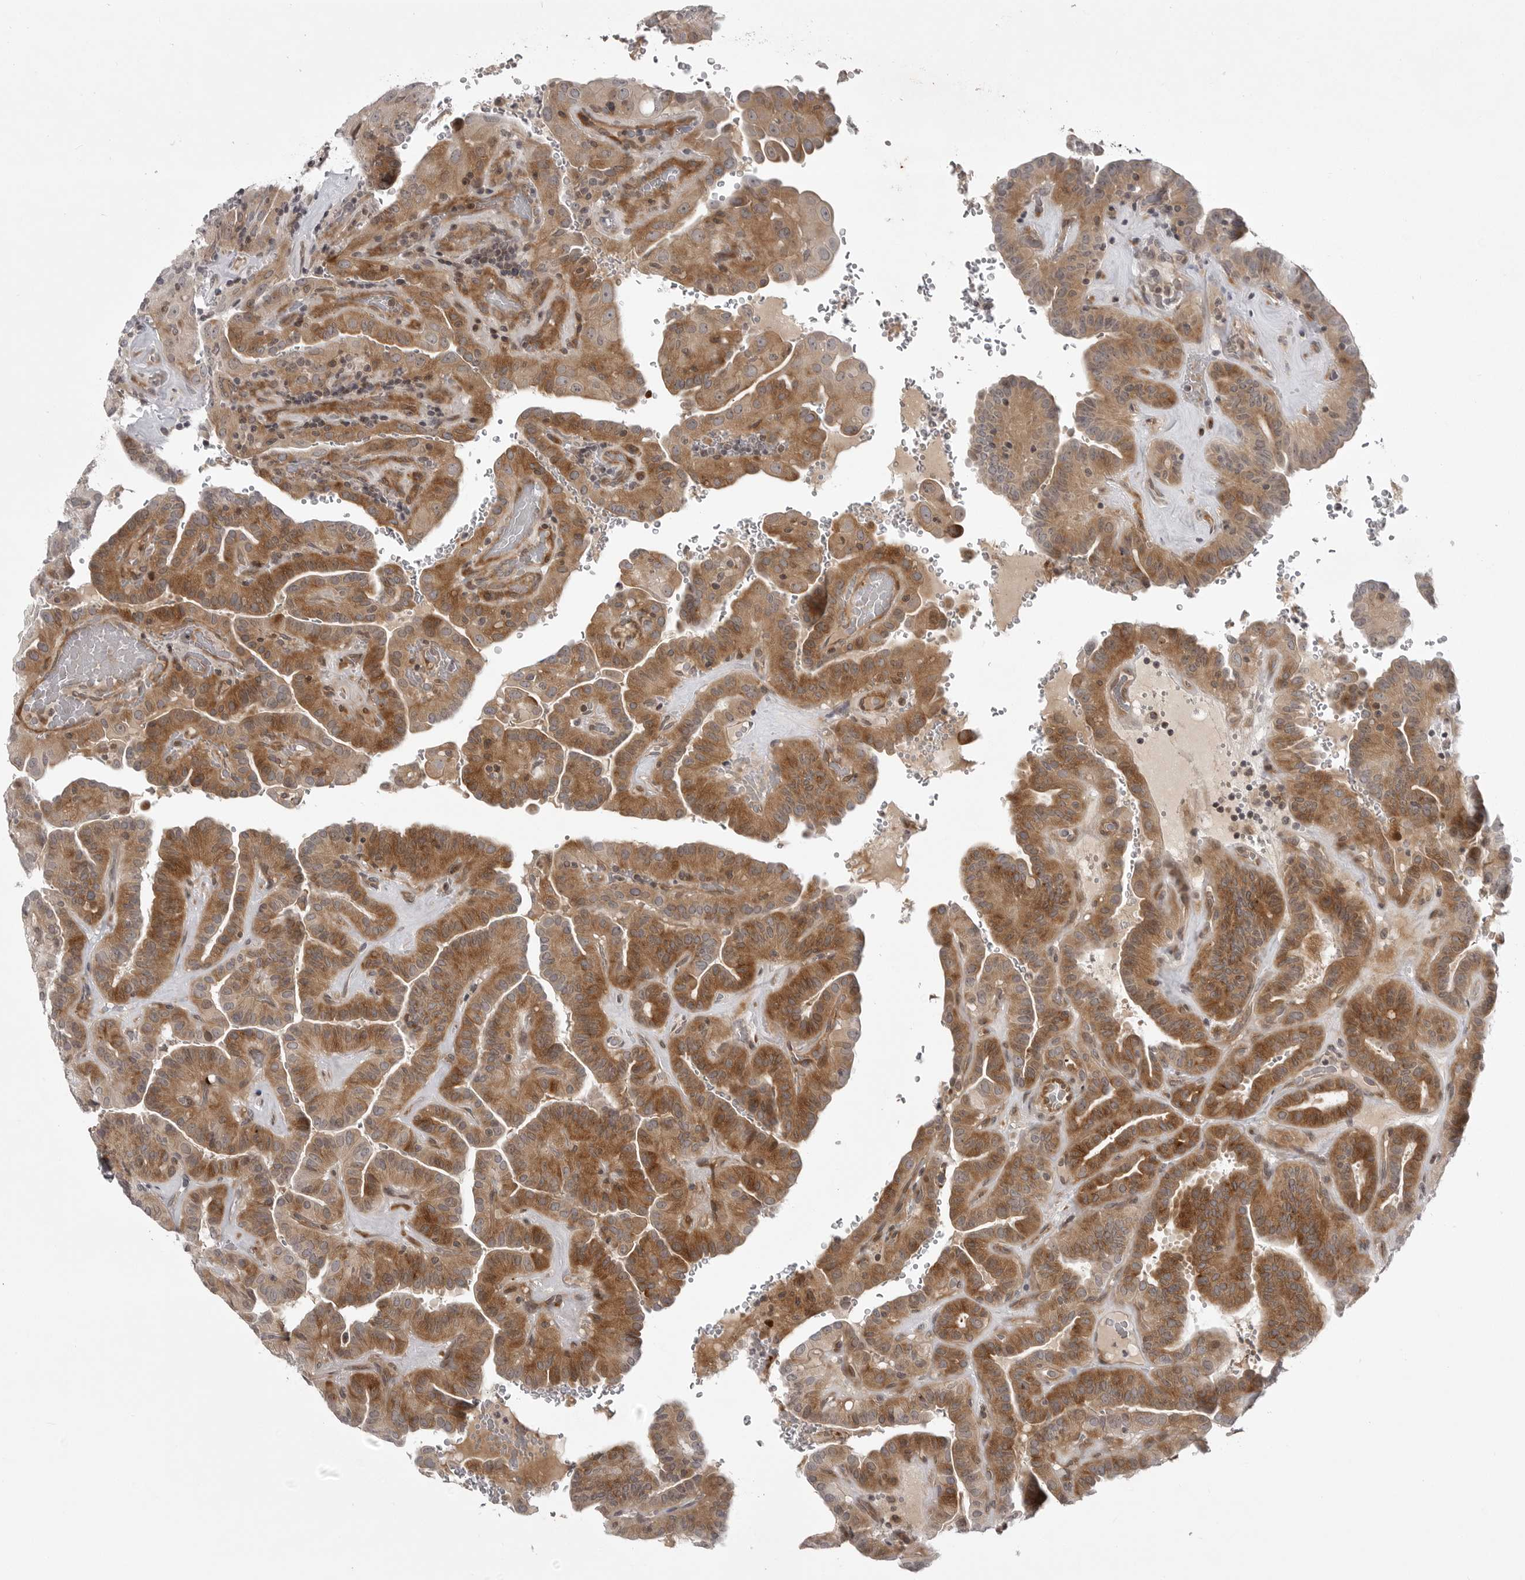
{"staining": {"intensity": "moderate", "quantity": ">75%", "location": "cytoplasmic/membranous"}, "tissue": "thyroid cancer", "cell_type": "Tumor cells", "image_type": "cancer", "snomed": [{"axis": "morphology", "description": "Papillary adenocarcinoma, NOS"}, {"axis": "topography", "description": "Thyroid gland"}], "caption": "Immunohistochemical staining of human thyroid papillary adenocarcinoma demonstrates moderate cytoplasmic/membranous protein staining in about >75% of tumor cells. Immunohistochemistry (ihc) stains the protein of interest in brown and the nuclei are stained blue.", "gene": "CD300LD", "patient": {"sex": "male", "age": 77}}